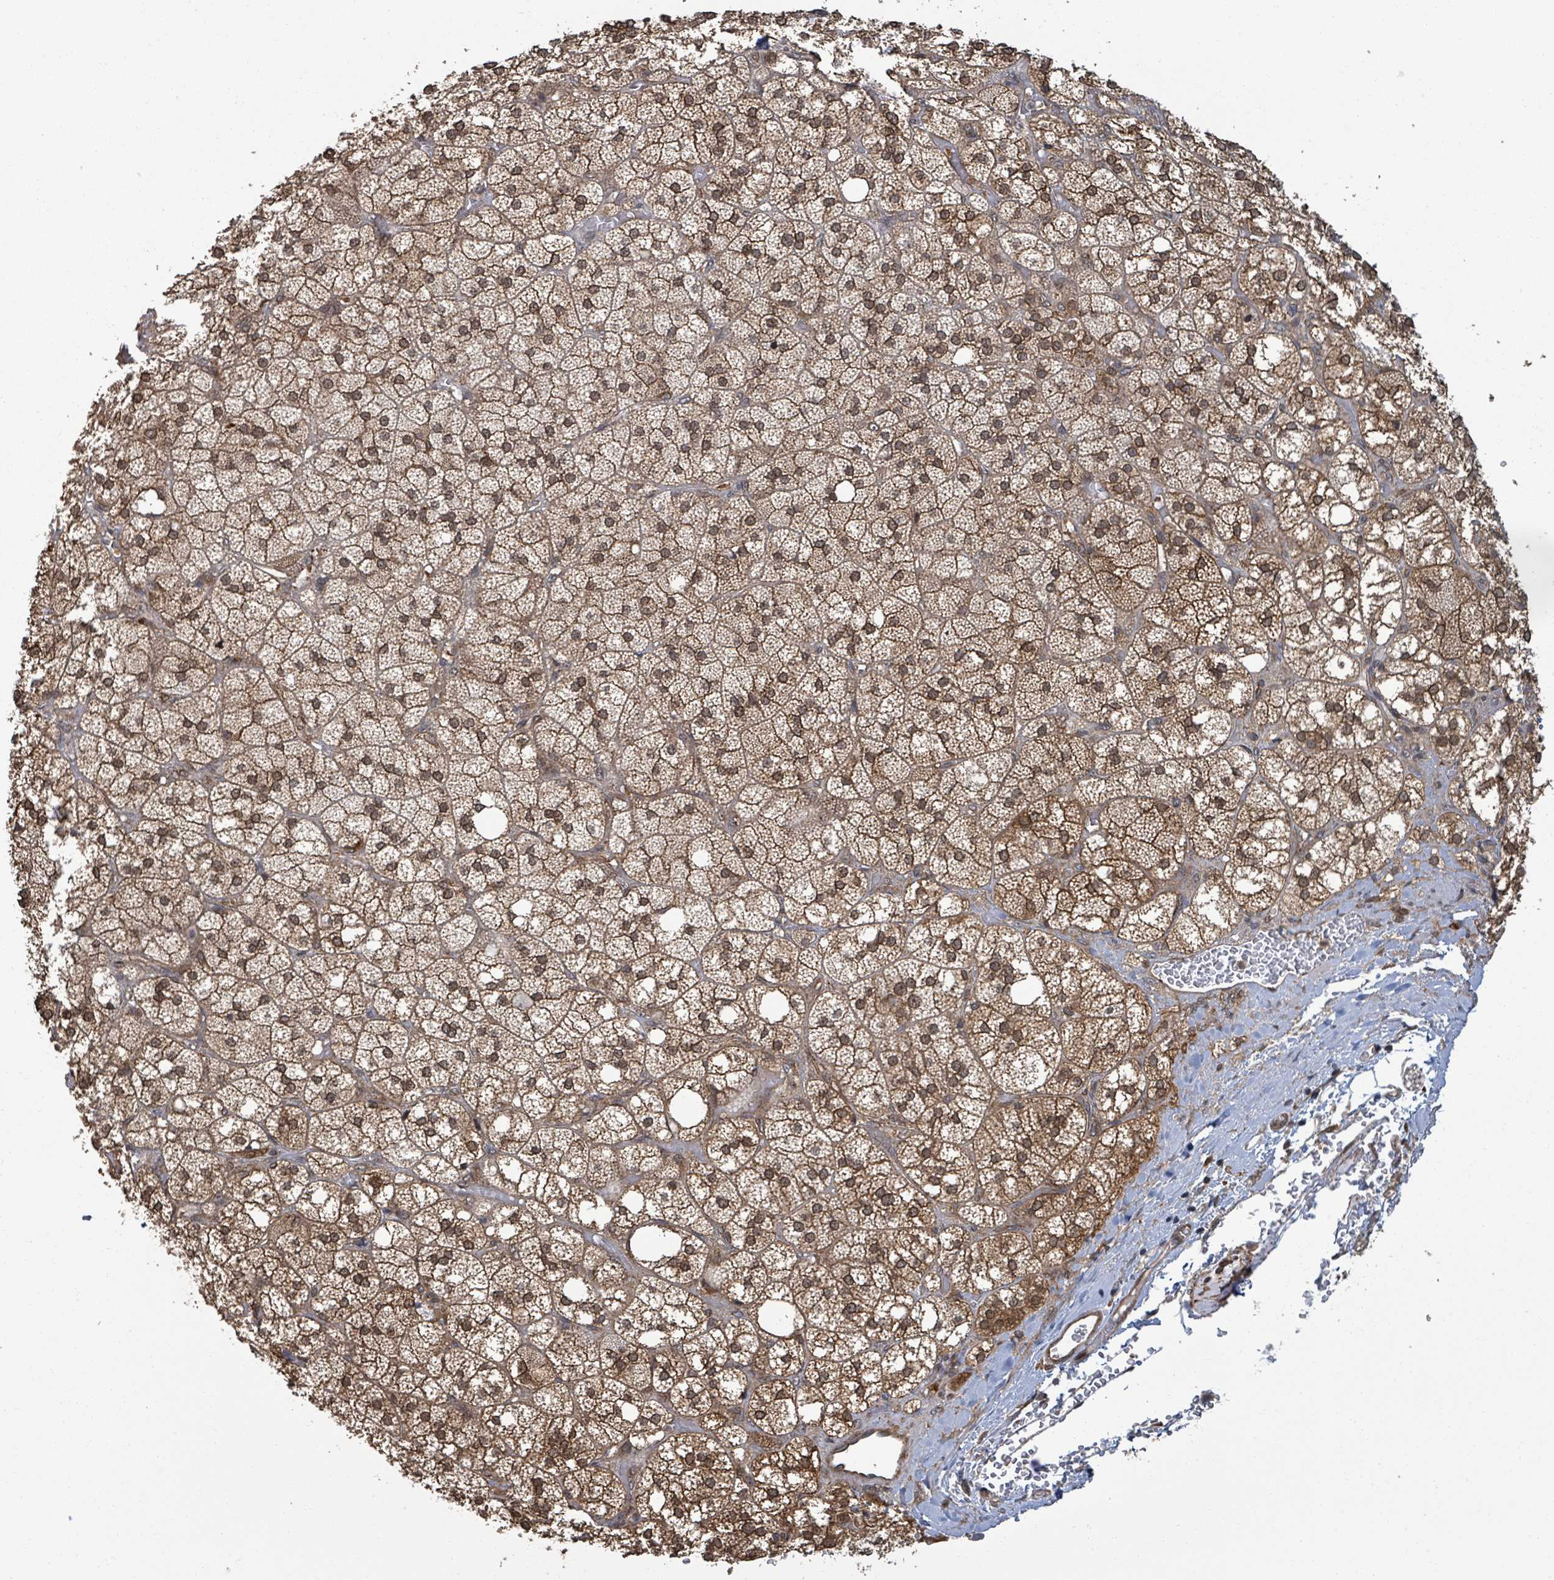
{"staining": {"intensity": "moderate", "quantity": ">75%", "location": "cytoplasmic/membranous,nuclear"}, "tissue": "adrenal gland", "cell_type": "Glandular cells", "image_type": "normal", "snomed": [{"axis": "morphology", "description": "Normal tissue, NOS"}, {"axis": "topography", "description": "Adrenal gland"}], "caption": "Immunohistochemical staining of benign adrenal gland demonstrates medium levels of moderate cytoplasmic/membranous,nuclear positivity in approximately >75% of glandular cells.", "gene": "ENSG00000256500", "patient": {"sex": "male", "age": 61}}